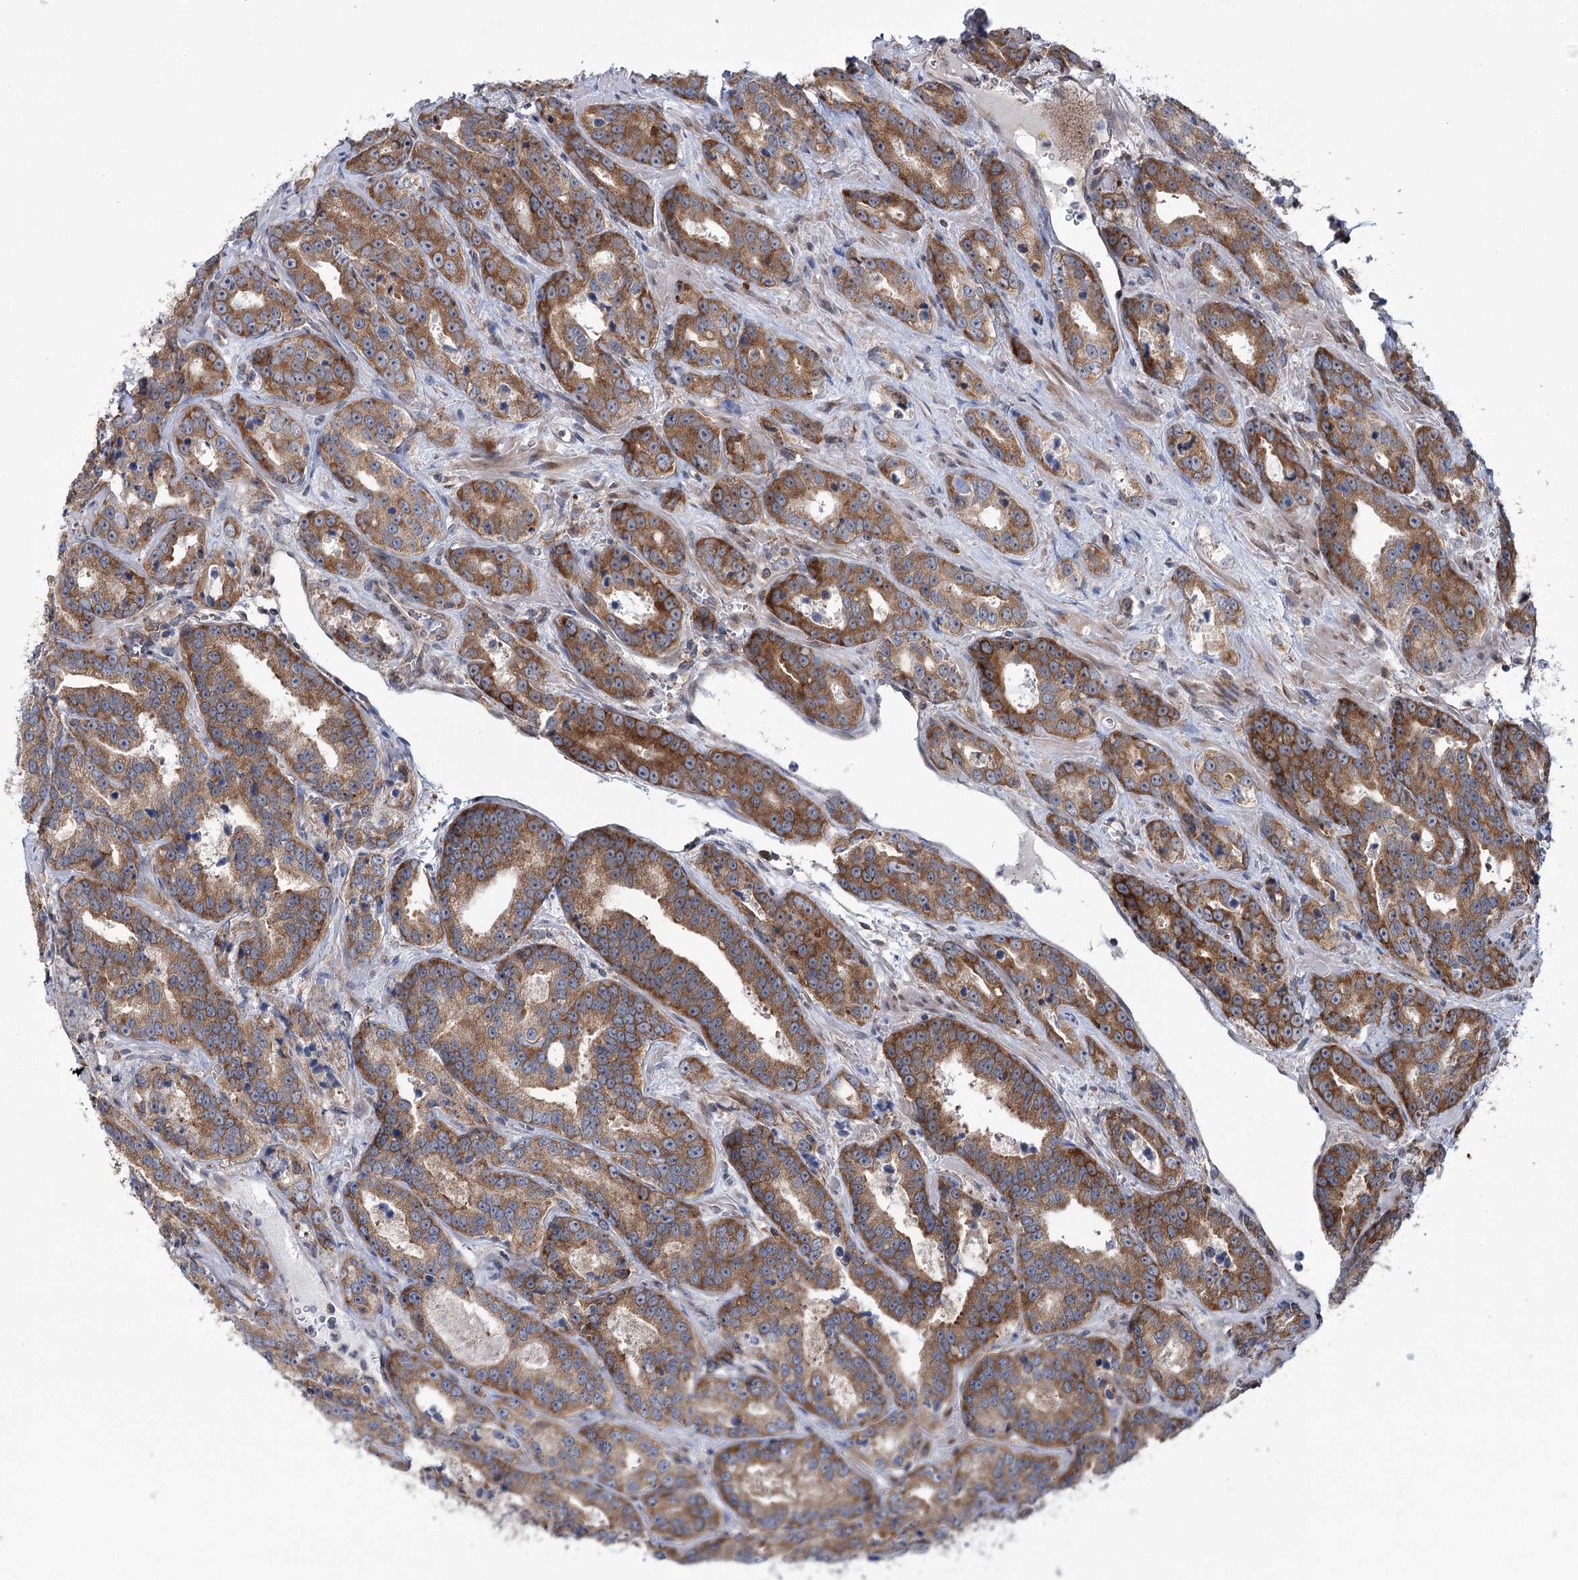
{"staining": {"intensity": "moderate", "quantity": ">75%", "location": "cytoplasmic/membranous"}, "tissue": "prostate cancer", "cell_type": "Tumor cells", "image_type": "cancer", "snomed": [{"axis": "morphology", "description": "Adenocarcinoma, High grade"}, {"axis": "topography", "description": "Prostate"}], "caption": "High-power microscopy captured an immunohistochemistry (IHC) photomicrograph of prostate cancer, revealing moderate cytoplasmic/membranous positivity in about >75% of tumor cells.", "gene": "VWA2", "patient": {"sex": "male", "age": 62}}